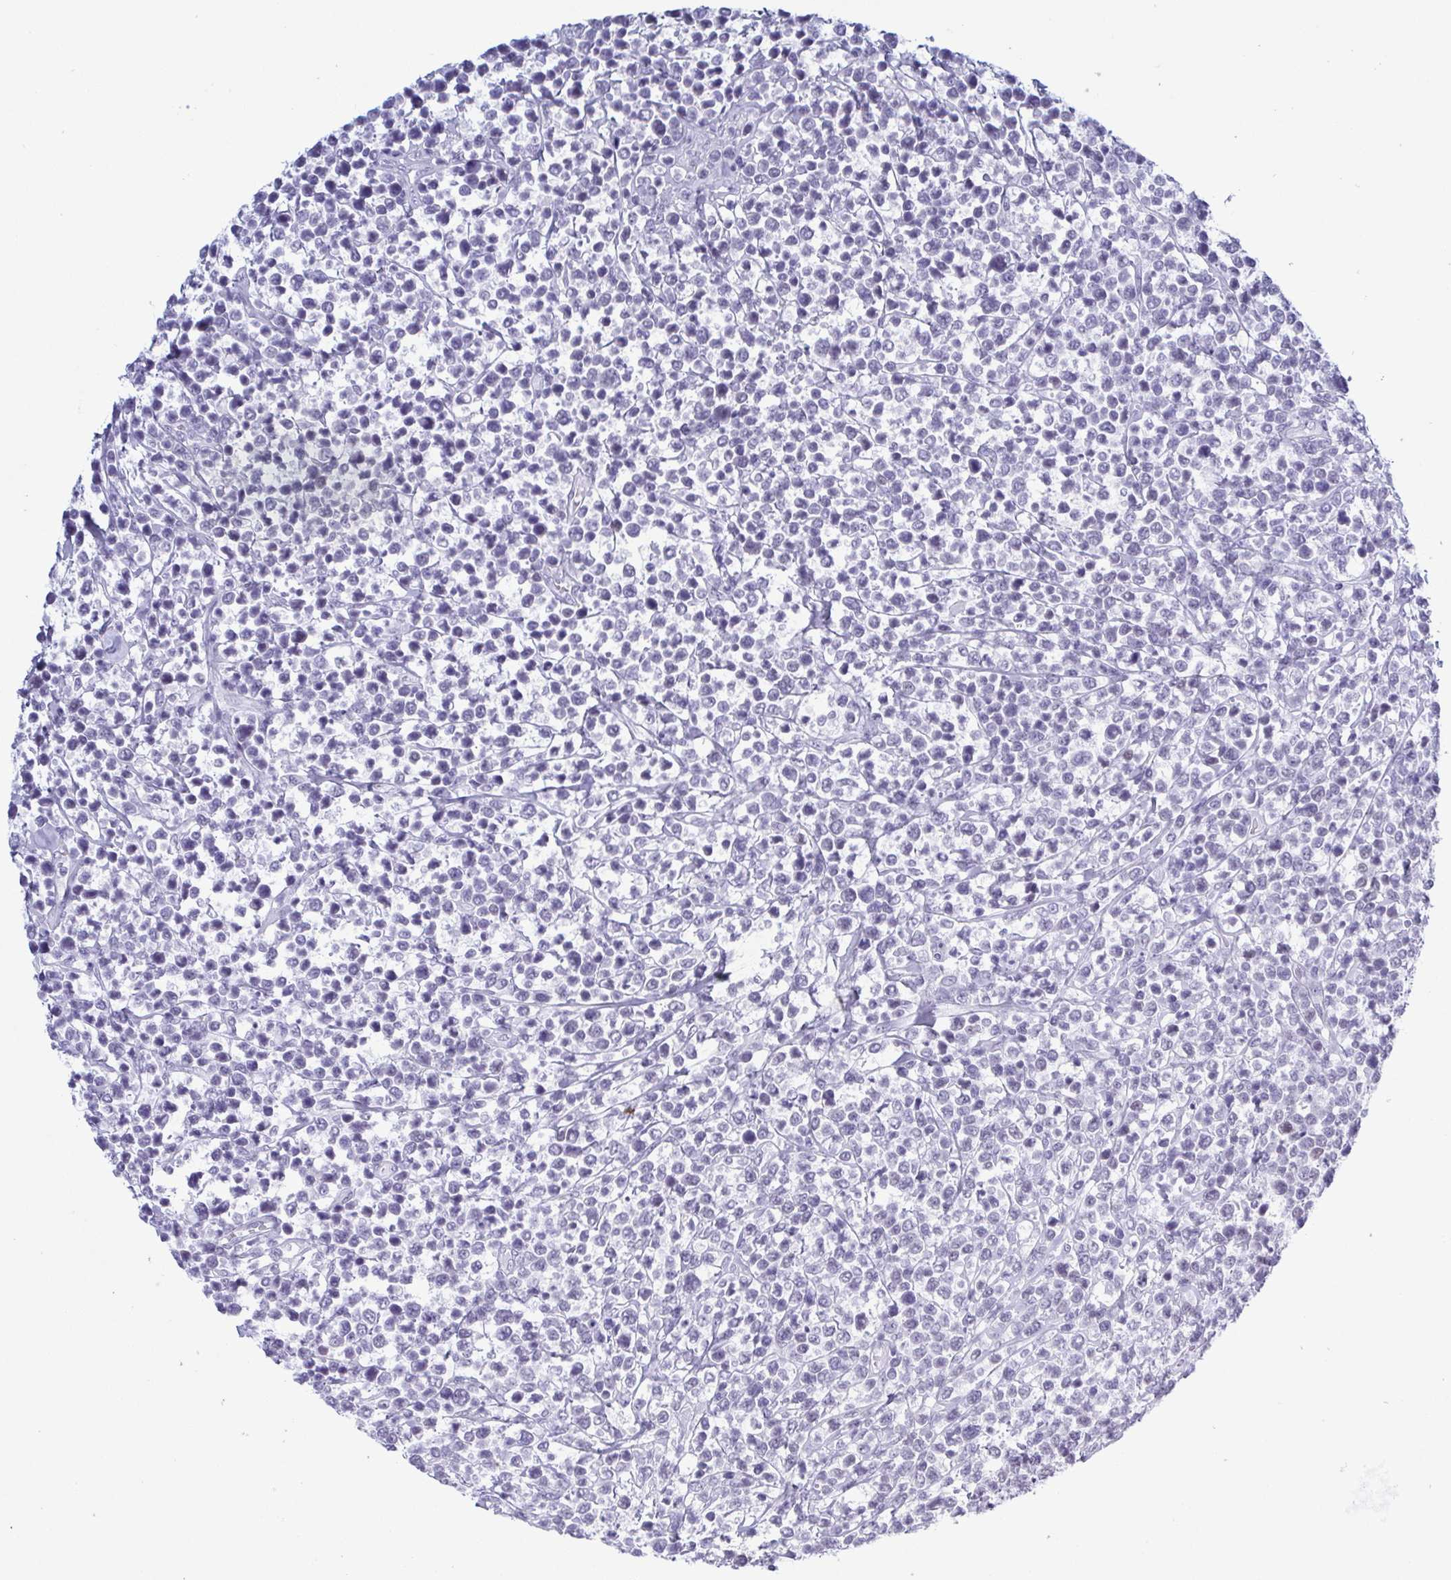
{"staining": {"intensity": "negative", "quantity": "none", "location": "none"}, "tissue": "lymphoma", "cell_type": "Tumor cells", "image_type": "cancer", "snomed": [{"axis": "morphology", "description": "Malignant lymphoma, non-Hodgkin's type, High grade"}, {"axis": "topography", "description": "Soft tissue"}], "caption": "Lymphoma was stained to show a protein in brown. There is no significant expression in tumor cells.", "gene": "SUGP2", "patient": {"sex": "female", "age": 56}}